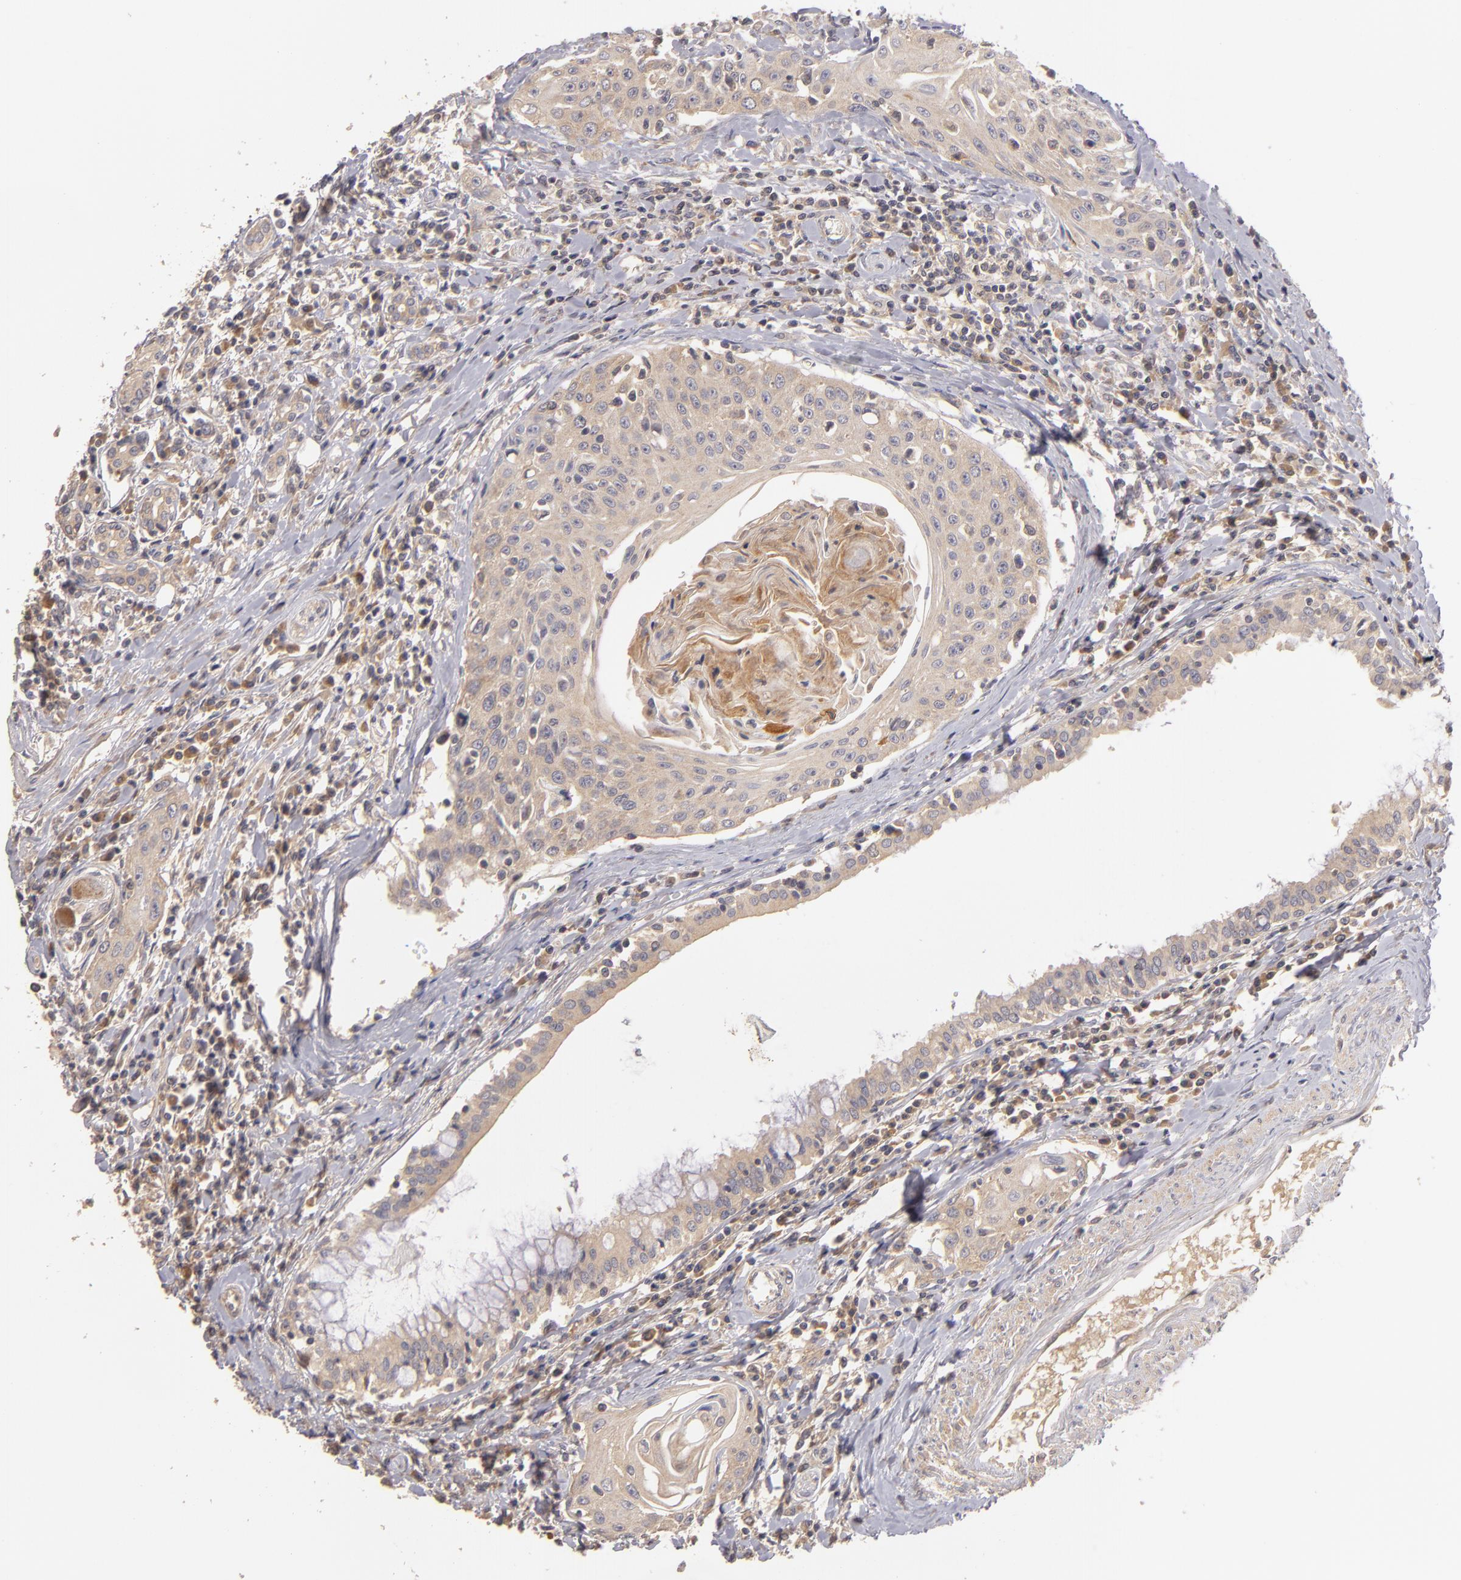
{"staining": {"intensity": "moderate", "quantity": "25%-75%", "location": "cytoplasmic/membranous"}, "tissue": "head and neck cancer", "cell_type": "Tumor cells", "image_type": "cancer", "snomed": [{"axis": "morphology", "description": "Squamous cell carcinoma, NOS"}, {"axis": "morphology", "description": "Squamous cell carcinoma, metastatic, NOS"}, {"axis": "topography", "description": "Lymph node"}, {"axis": "topography", "description": "Salivary gland"}, {"axis": "topography", "description": "Head-Neck"}], "caption": "This is a micrograph of IHC staining of head and neck squamous cell carcinoma, which shows moderate expression in the cytoplasmic/membranous of tumor cells.", "gene": "UPF3B", "patient": {"sex": "female", "age": 74}}